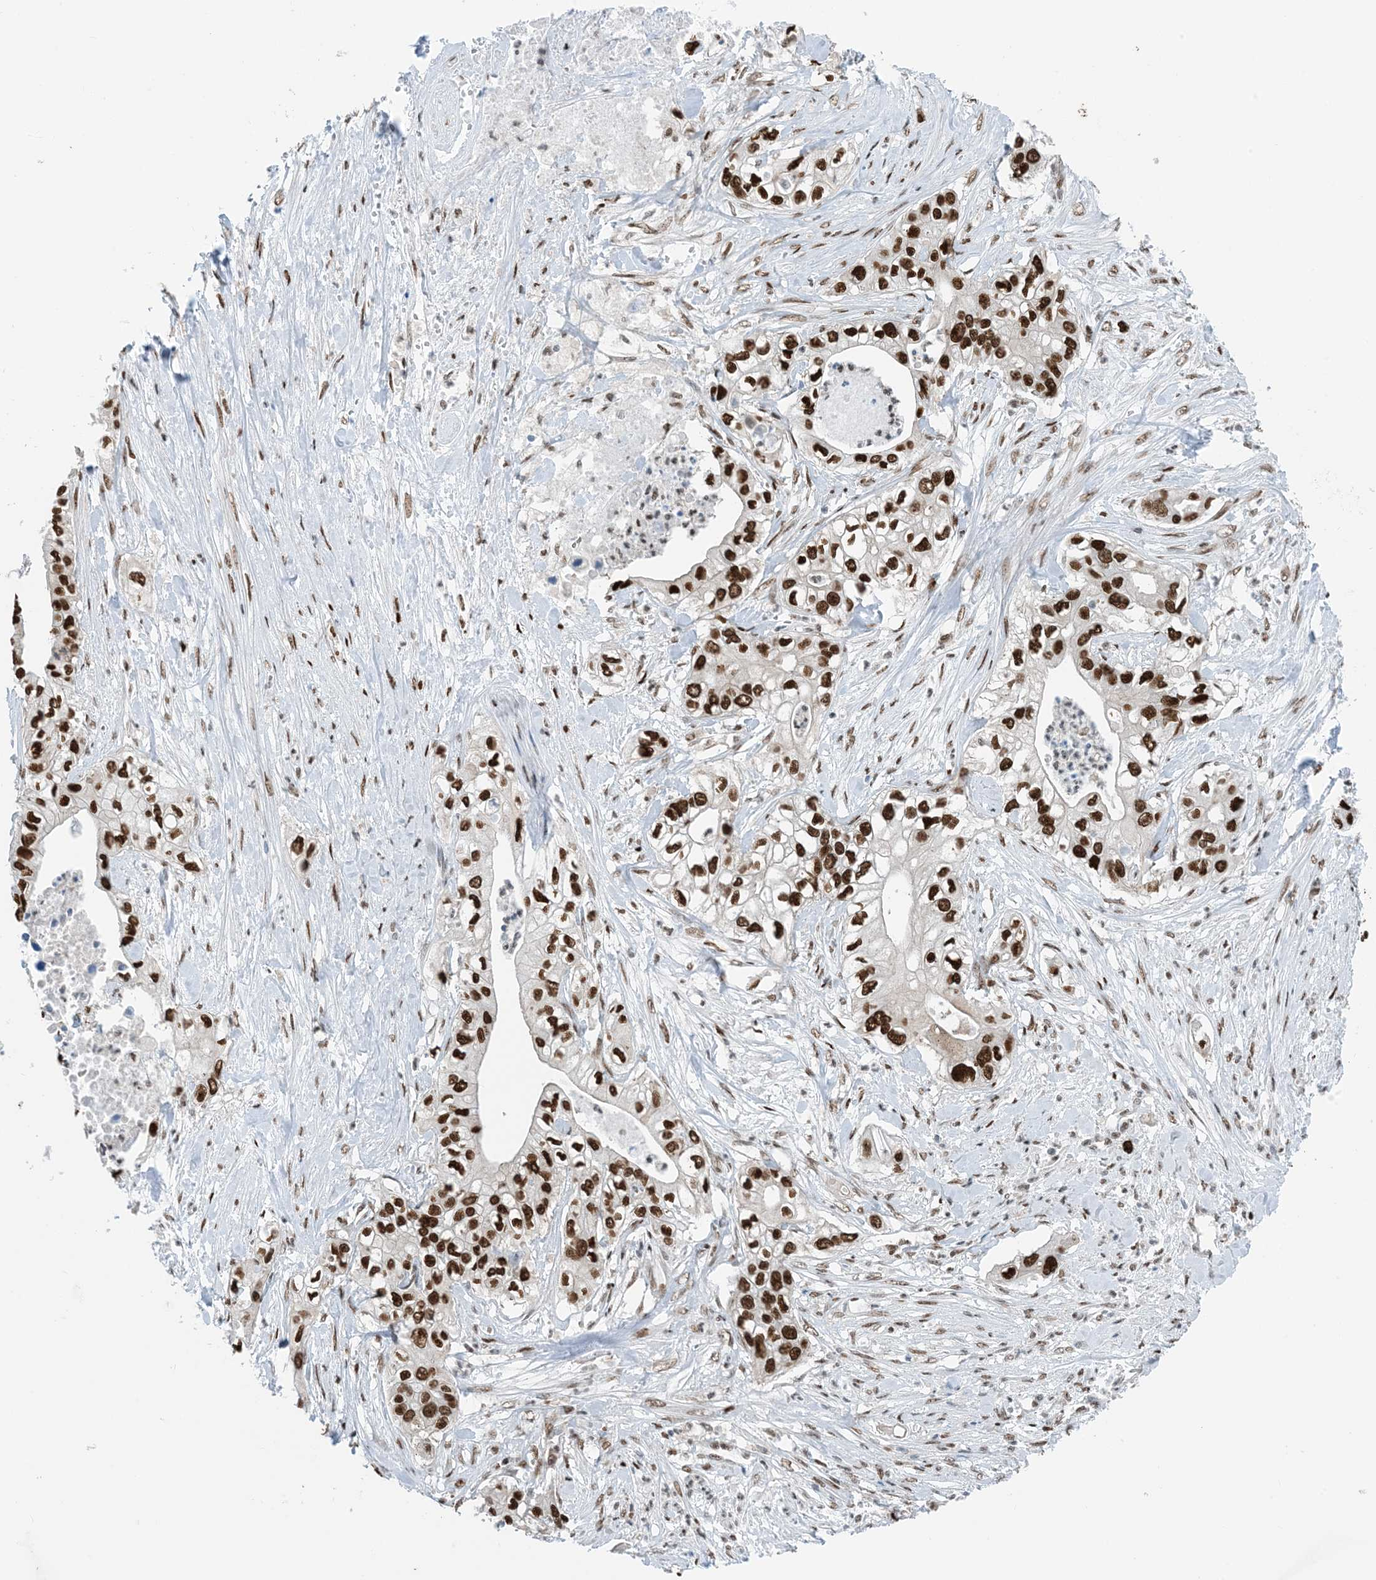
{"staining": {"intensity": "strong", "quantity": ">75%", "location": "nuclear"}, "tissue": "pancreatic cancer", "cell_type": "Tumor cells", "image_type": "cancer", "snomed": [{"axis": "morphology", "description": "Adenocarcinoma, NOS"}, {"axis": "topography", "description": "Pancreas"}], "caption": "High-power microscopy captured an immunohistochemistry (IHC) photomicrograph of pancreatic adenocarcinoma, revealing strong nuclear expression in about >75% of tumor cells. Immunohistochemistry stains the protein of interest in brown and the nuclei are stained blue.", "gene": "HEMK1", "patient": {"sex": "female", "age": 78}}